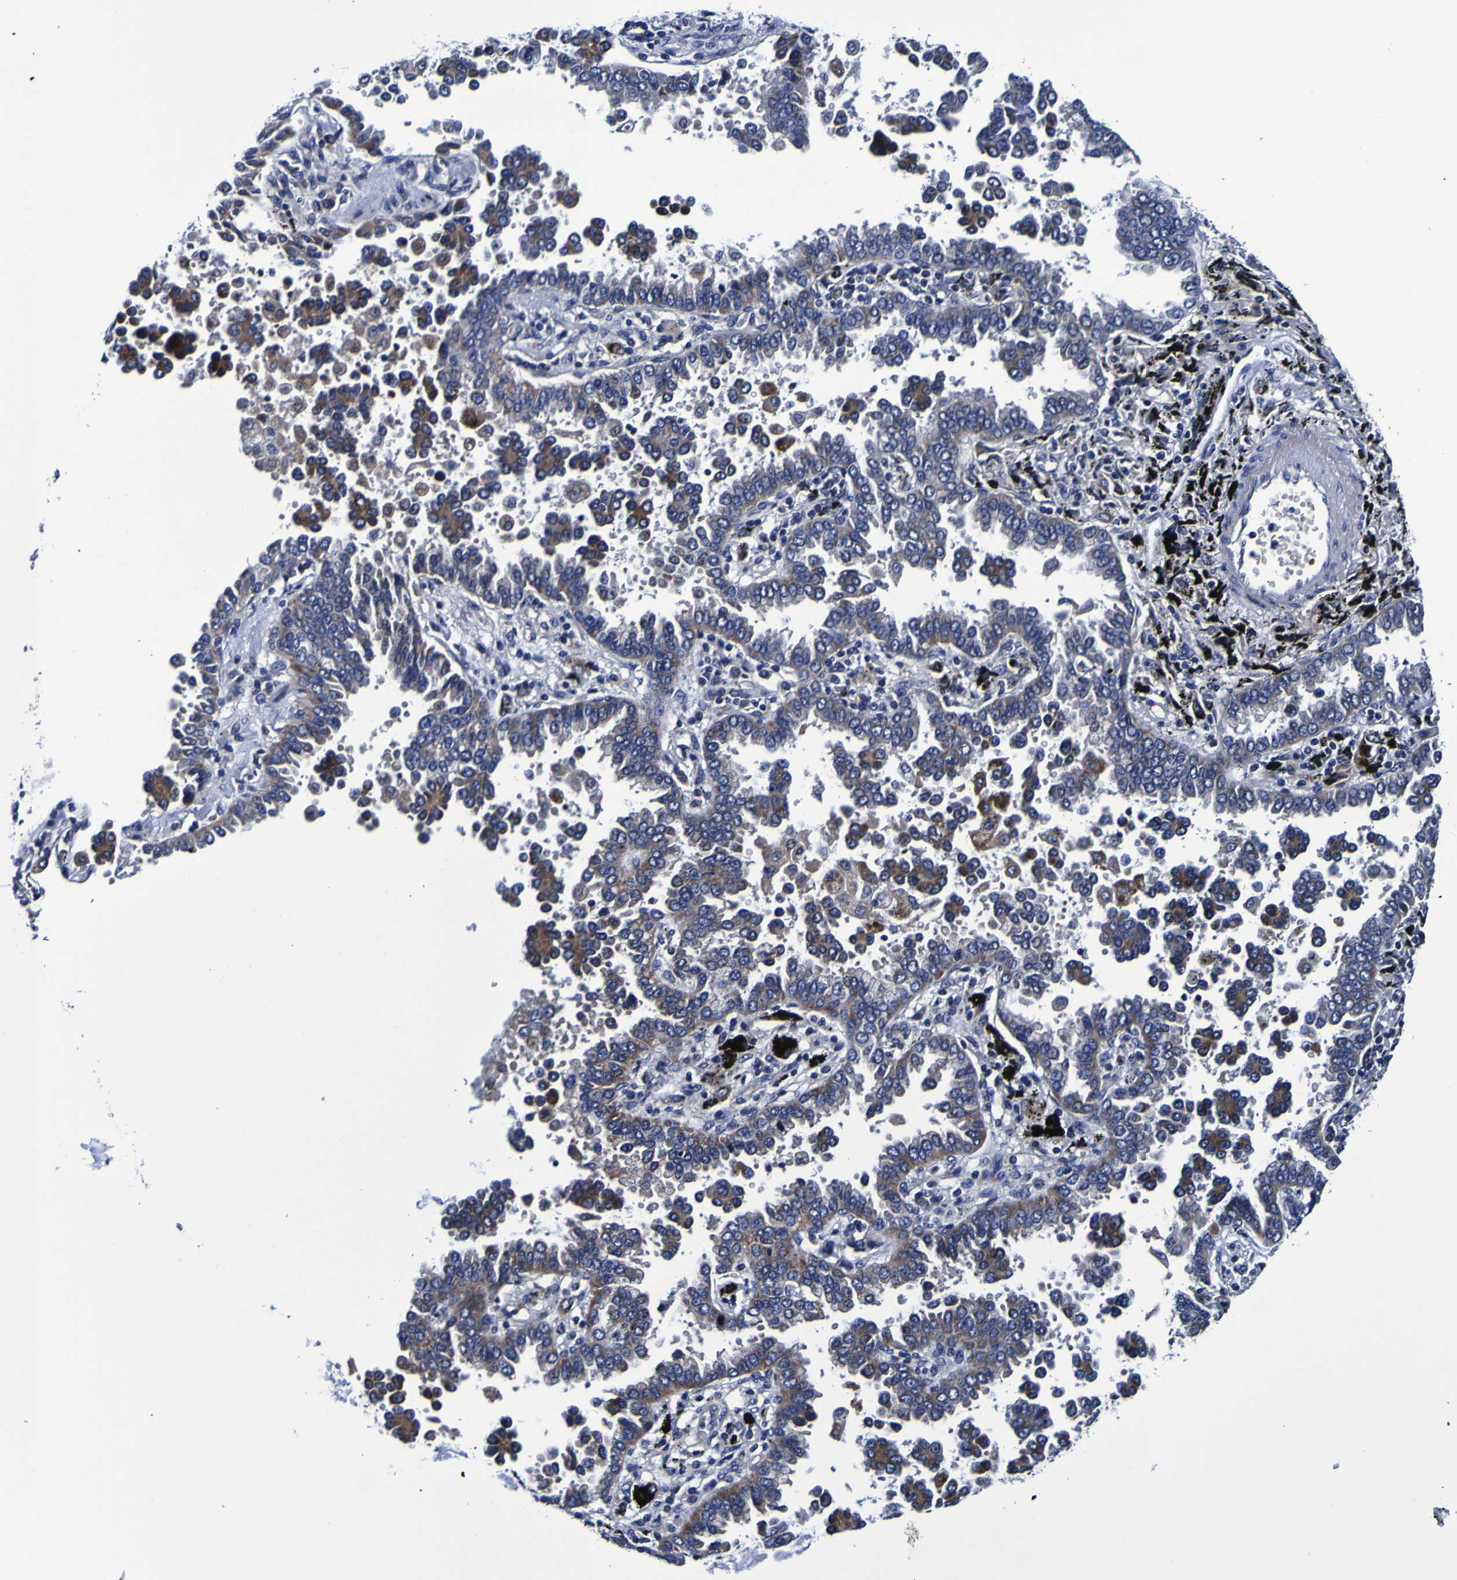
{"staining": {"intensity": "moderate", "quantity": "25%-75%", "location": "cytoplasmic/membranous"}, "tissue": "lung cancer", "cell_type": "Tumor cells", "image_type": "cancer", "snomed": [{"axis": "morphology", "description": "Normal tissue, NOS"}, {"axis": "morphology", "description": "Adenocarcinoma, NOS"}, {"axis": "topography", "description": "Lung"}], "caption": "IHC micrograph of human lung cancer stained for a protein (brown), which exhibits medium levels of moderate cytoplasmic/membranous staining in approximately 25%-75% of tumor cells.", "gene": "PDLIM4", "patient": {"sex": "male", "age": 59}}